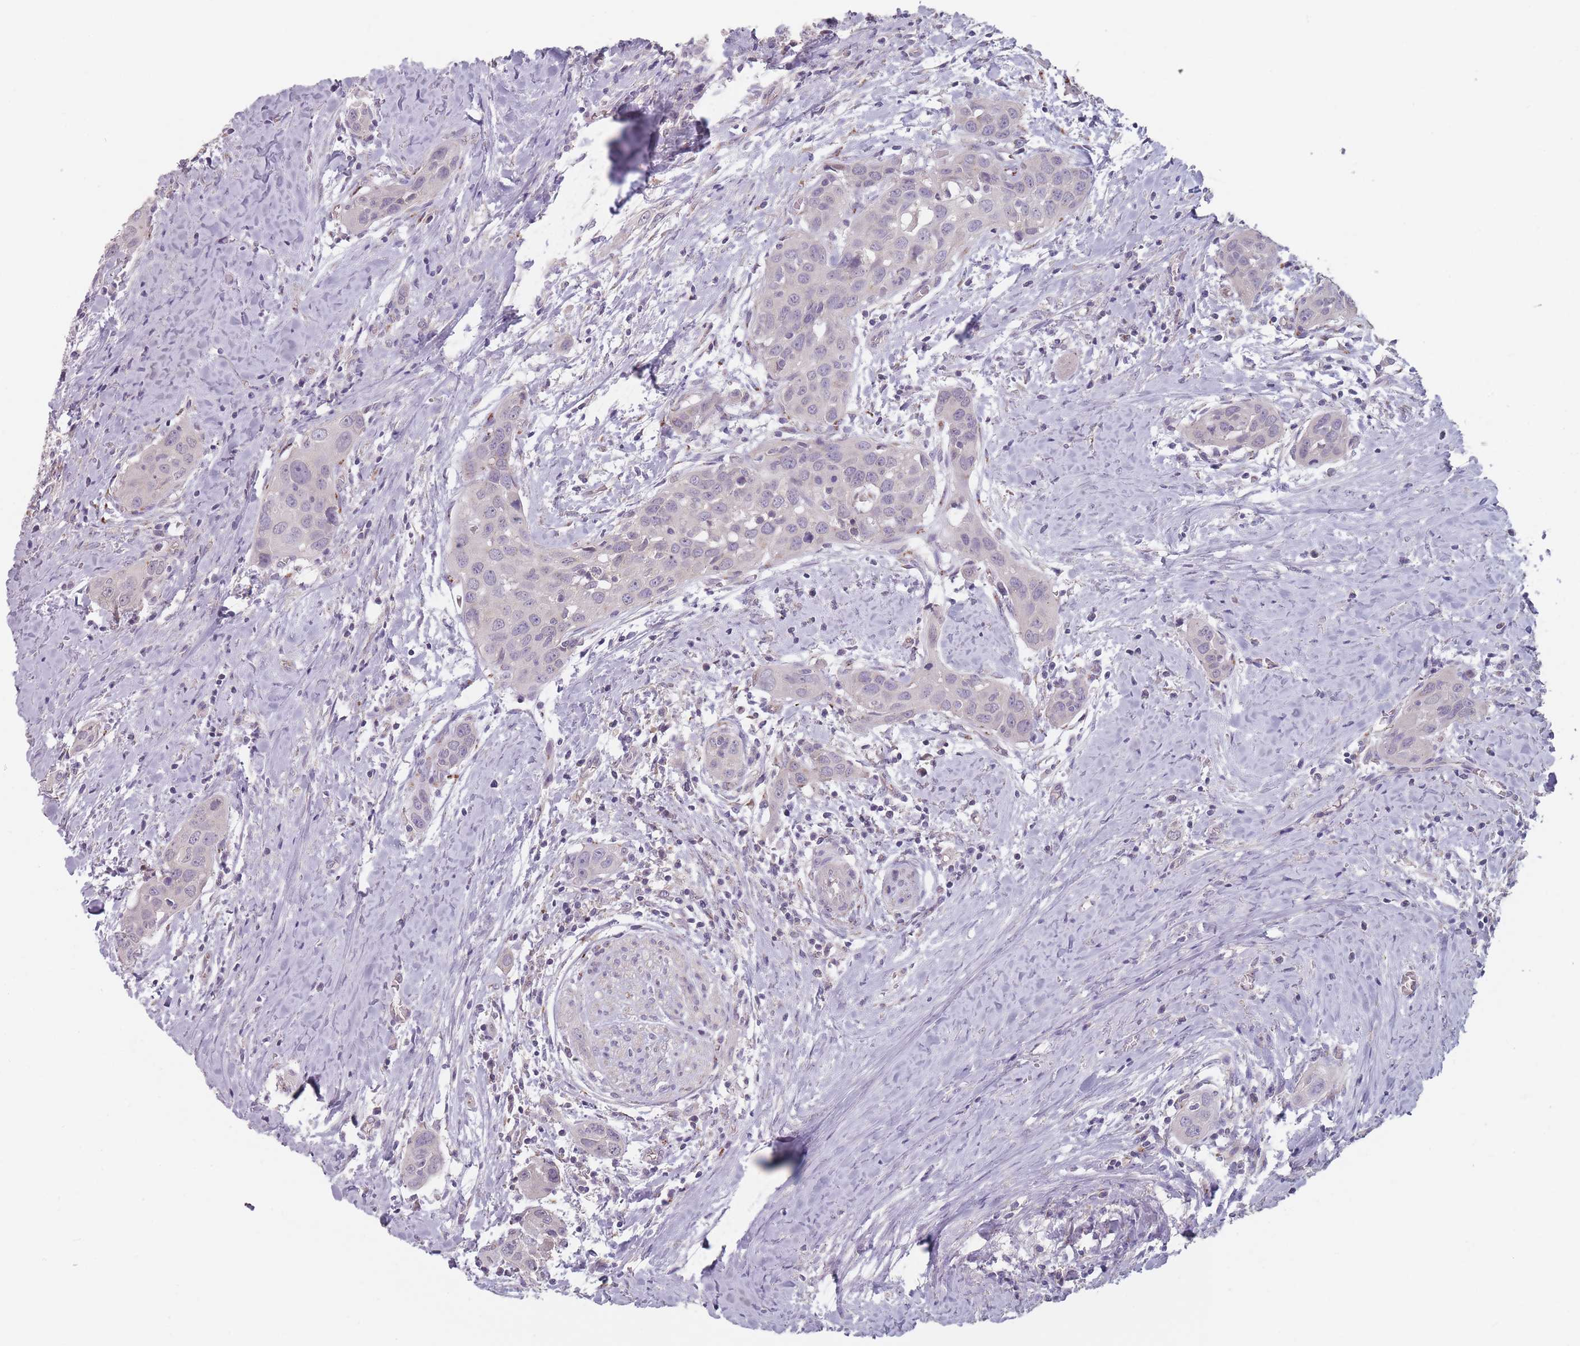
{"staining": {"intensity": "negative", "quantity": "none", "location": "none"}, "tissue": "head and neck cancer", "cell_type": "Tumor cells", "image_type": "cancer", "snomed": [{"axis": "morphology", "description": "Squamous cell carcinoma, NOS"}, {"axis": "topography", "description": "Oral tissue"}, {"axis": "topography", "description": "Head-Neck"}], "caption": "This is an immunohistochemistry (IHC) micrograph of human head and neck cancer (squamous cell carcinoma). There is no expression in tumor cells.", "gene": "AKAIN1", "patient": {"sex": "female", "age": 50}}